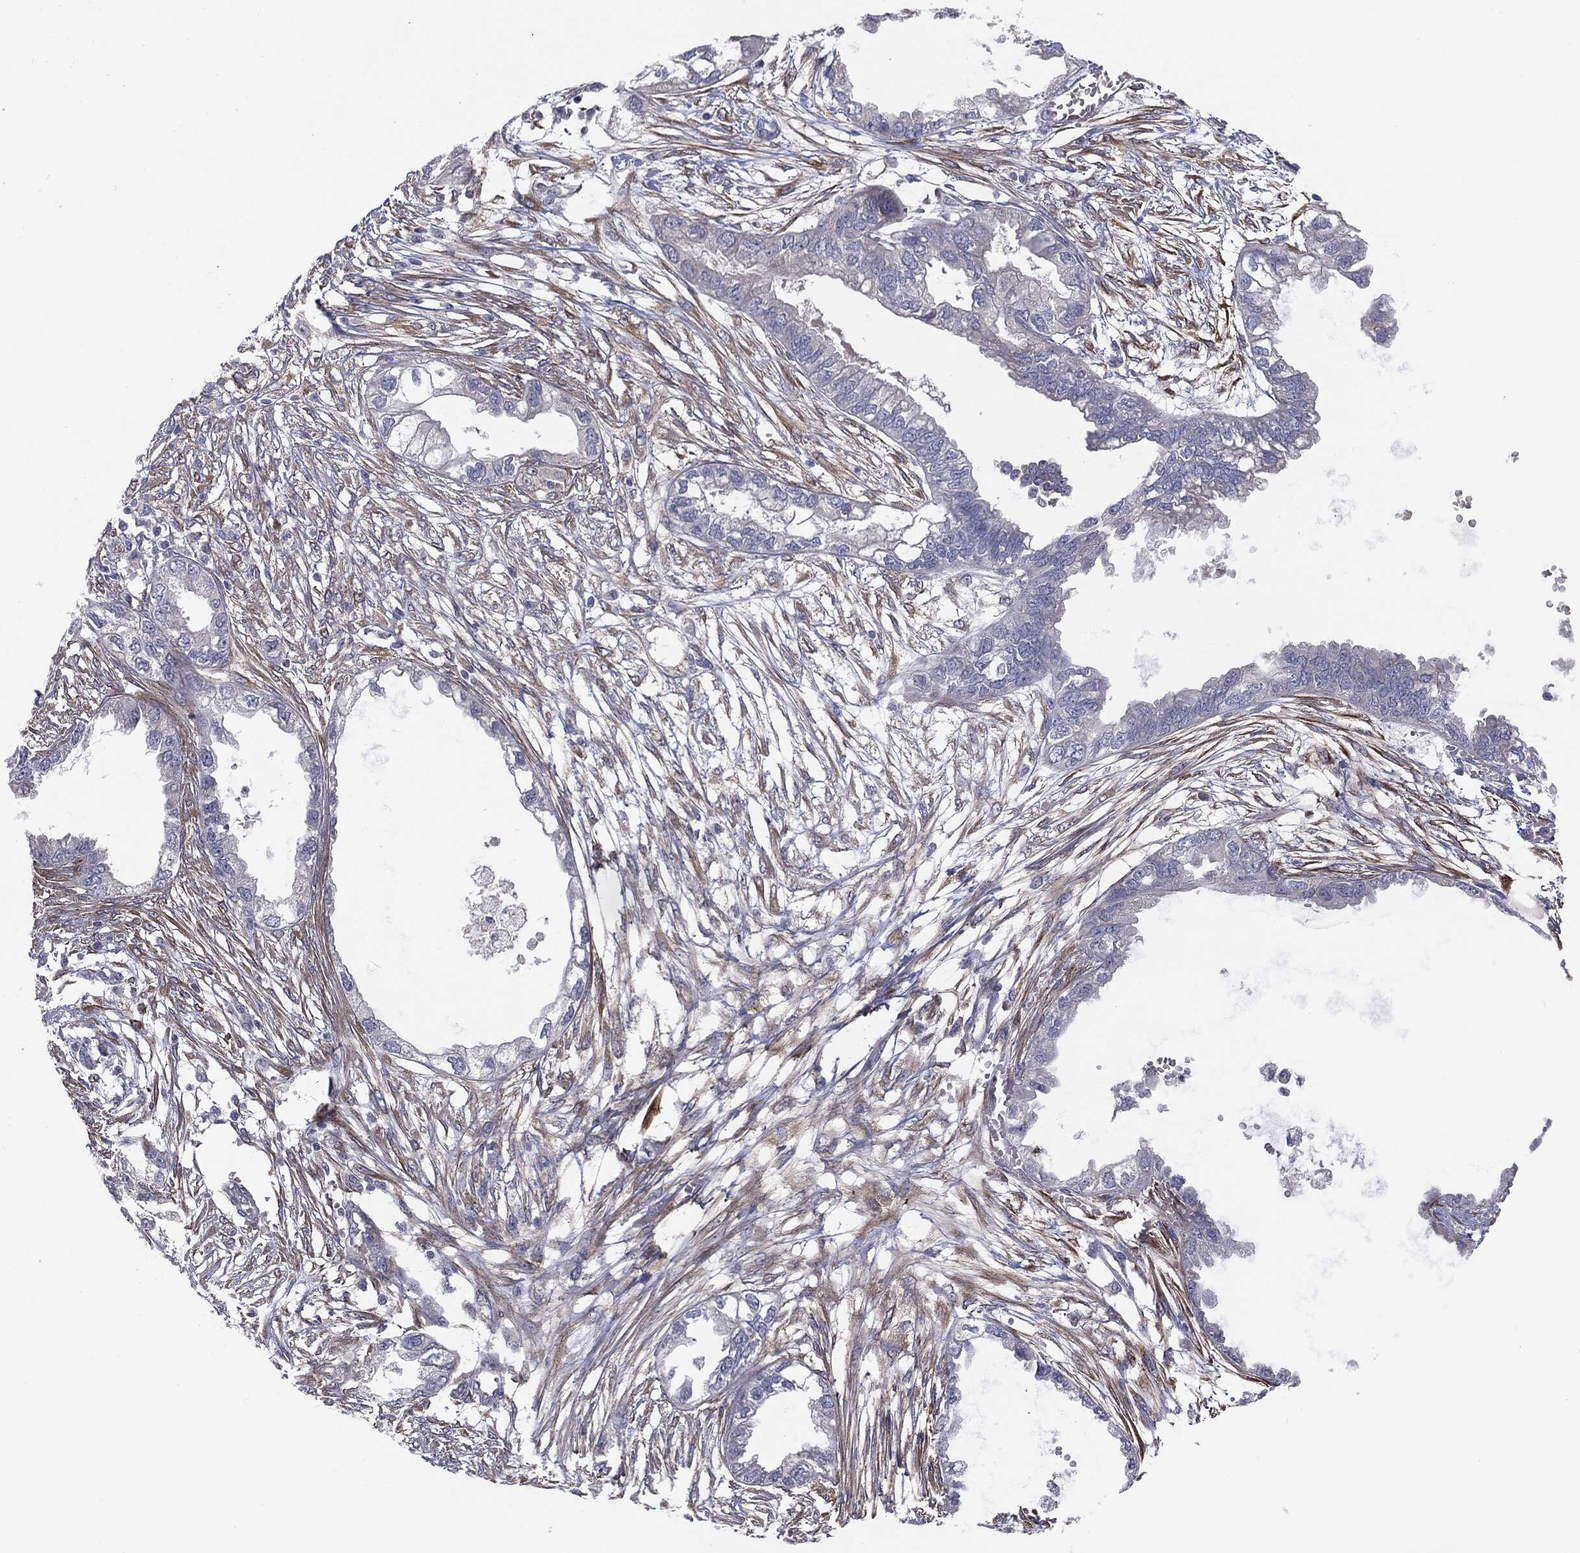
{"staining": {"intensity": "negative", "quantity": "none", "location": "none"}, "tissue": "endometrial cancer", "cell_type": "Tumor cells", "image_type": "cancer", "snomed": [{"axis": "morphology", "description": "Adenocarcinoma, NOS"}, {"axis": "morphology", "description": "Adenocarcinoma, metastatic, NOS"}, {"axis": "topography", "description": "Adipose tissue"}, {"axis": "topography", "description": "Endometrium"}], "caption": "The photomicrograph exhibits no staining of tumor cells in metastatic adenocarcinoma (endometrial). Brightfield microscopy of IHC stained with DAB (3,3'-diaminobenzidine) (brown) and hematoxylin (blue), captured at high magnification.", "gene": "KRT5", "patient": {"sex": "female", "age": 67}}